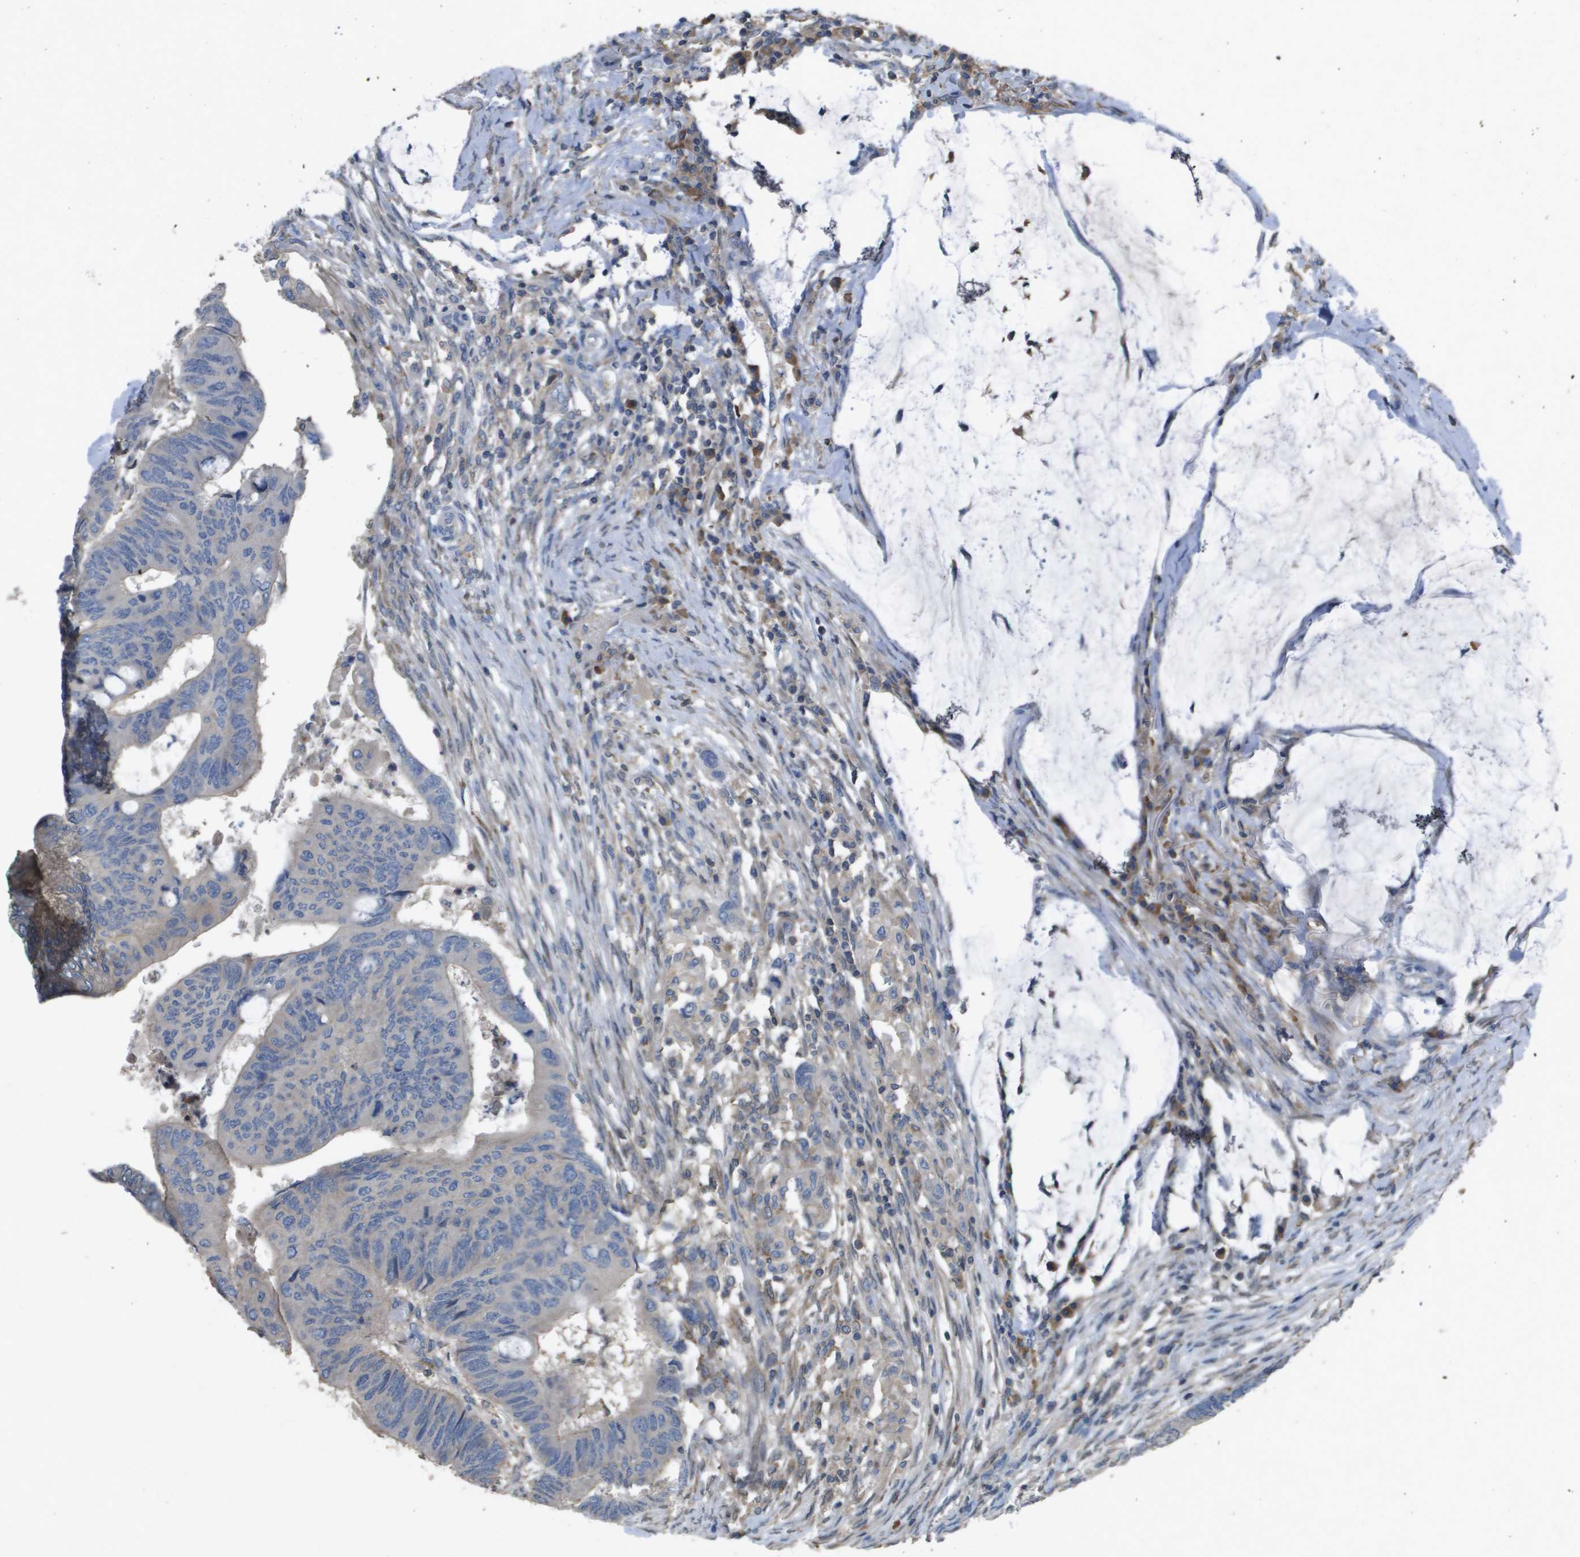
{"staining": {"intensity": "weak", "quantity": "<25%", "location": "cytoplasmic/membranous"}, "tissue": "colorectal cancer", "cell_type": "Tumor cells", "image_type": "cancer", "snomed": [{"axis": "morphology", "description": "Normal tissue, NOS"}, {"axis": "morphology", "description": "Adenocarcinoma, NOS"}, {"axis": "topography", "description": "Rectum"}], "caption": "IHC of human colorectal cancer (adenocarcinoma) exhibits no positivity in tumor cells.", "gene": "CLCA4", "patient": {"sex": "male", "age": 92}}